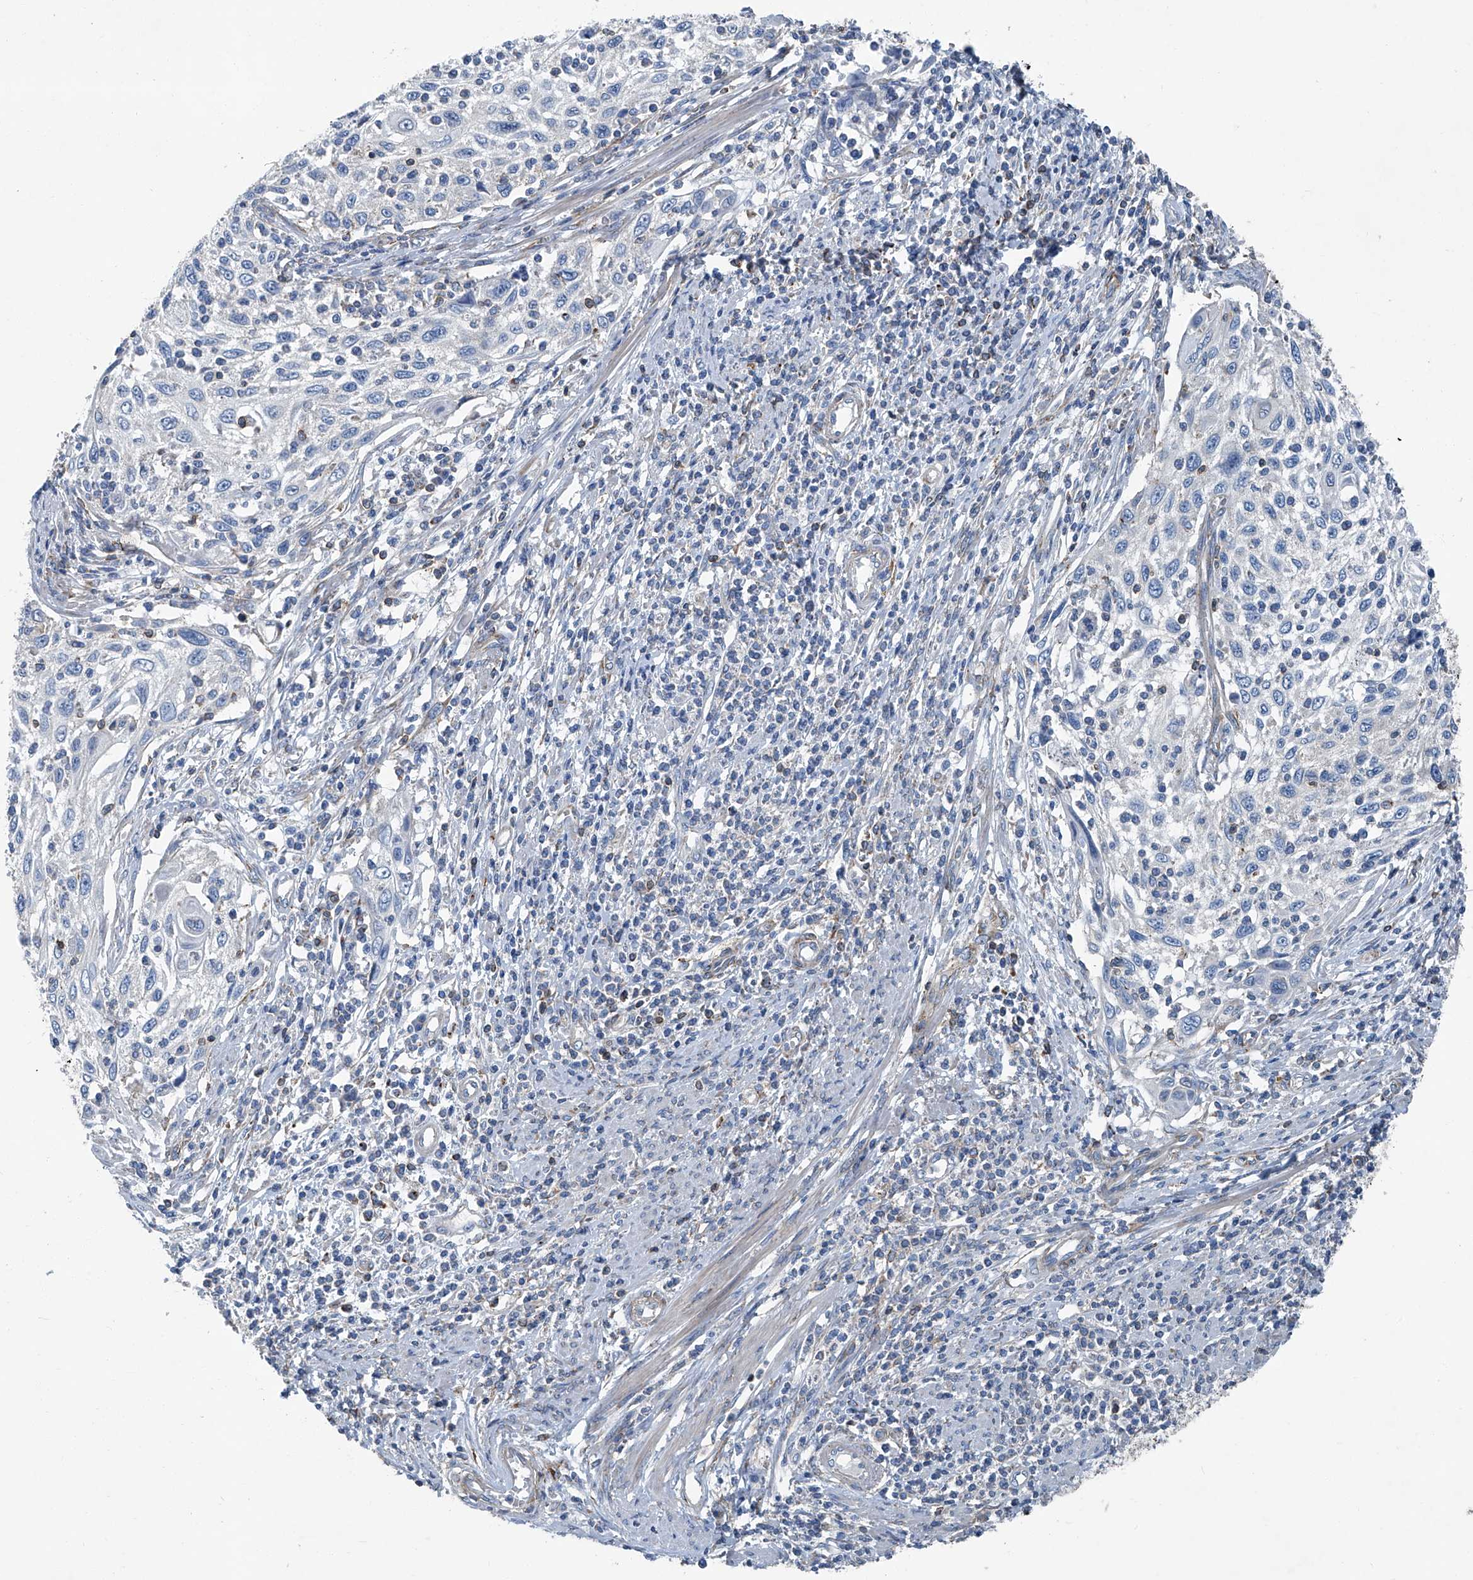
{"staining": {"intensity": "negative", "quantity": "none", "location": "none"}, "tissue": "cervical cancer", "cell_type": "Tumor cells", "image_type": "cancer", "snomed": [{"axis": "morphology", "description": "Squamous cell carcinoma, NOS"}, {"axis": "topography", "description": "Cervix"}], "caption": "There is no significant positivity in tumor cells of cervical cancer.", "gene": "SEPTIN7", "patient": {"sex": "female", "age": 70}}